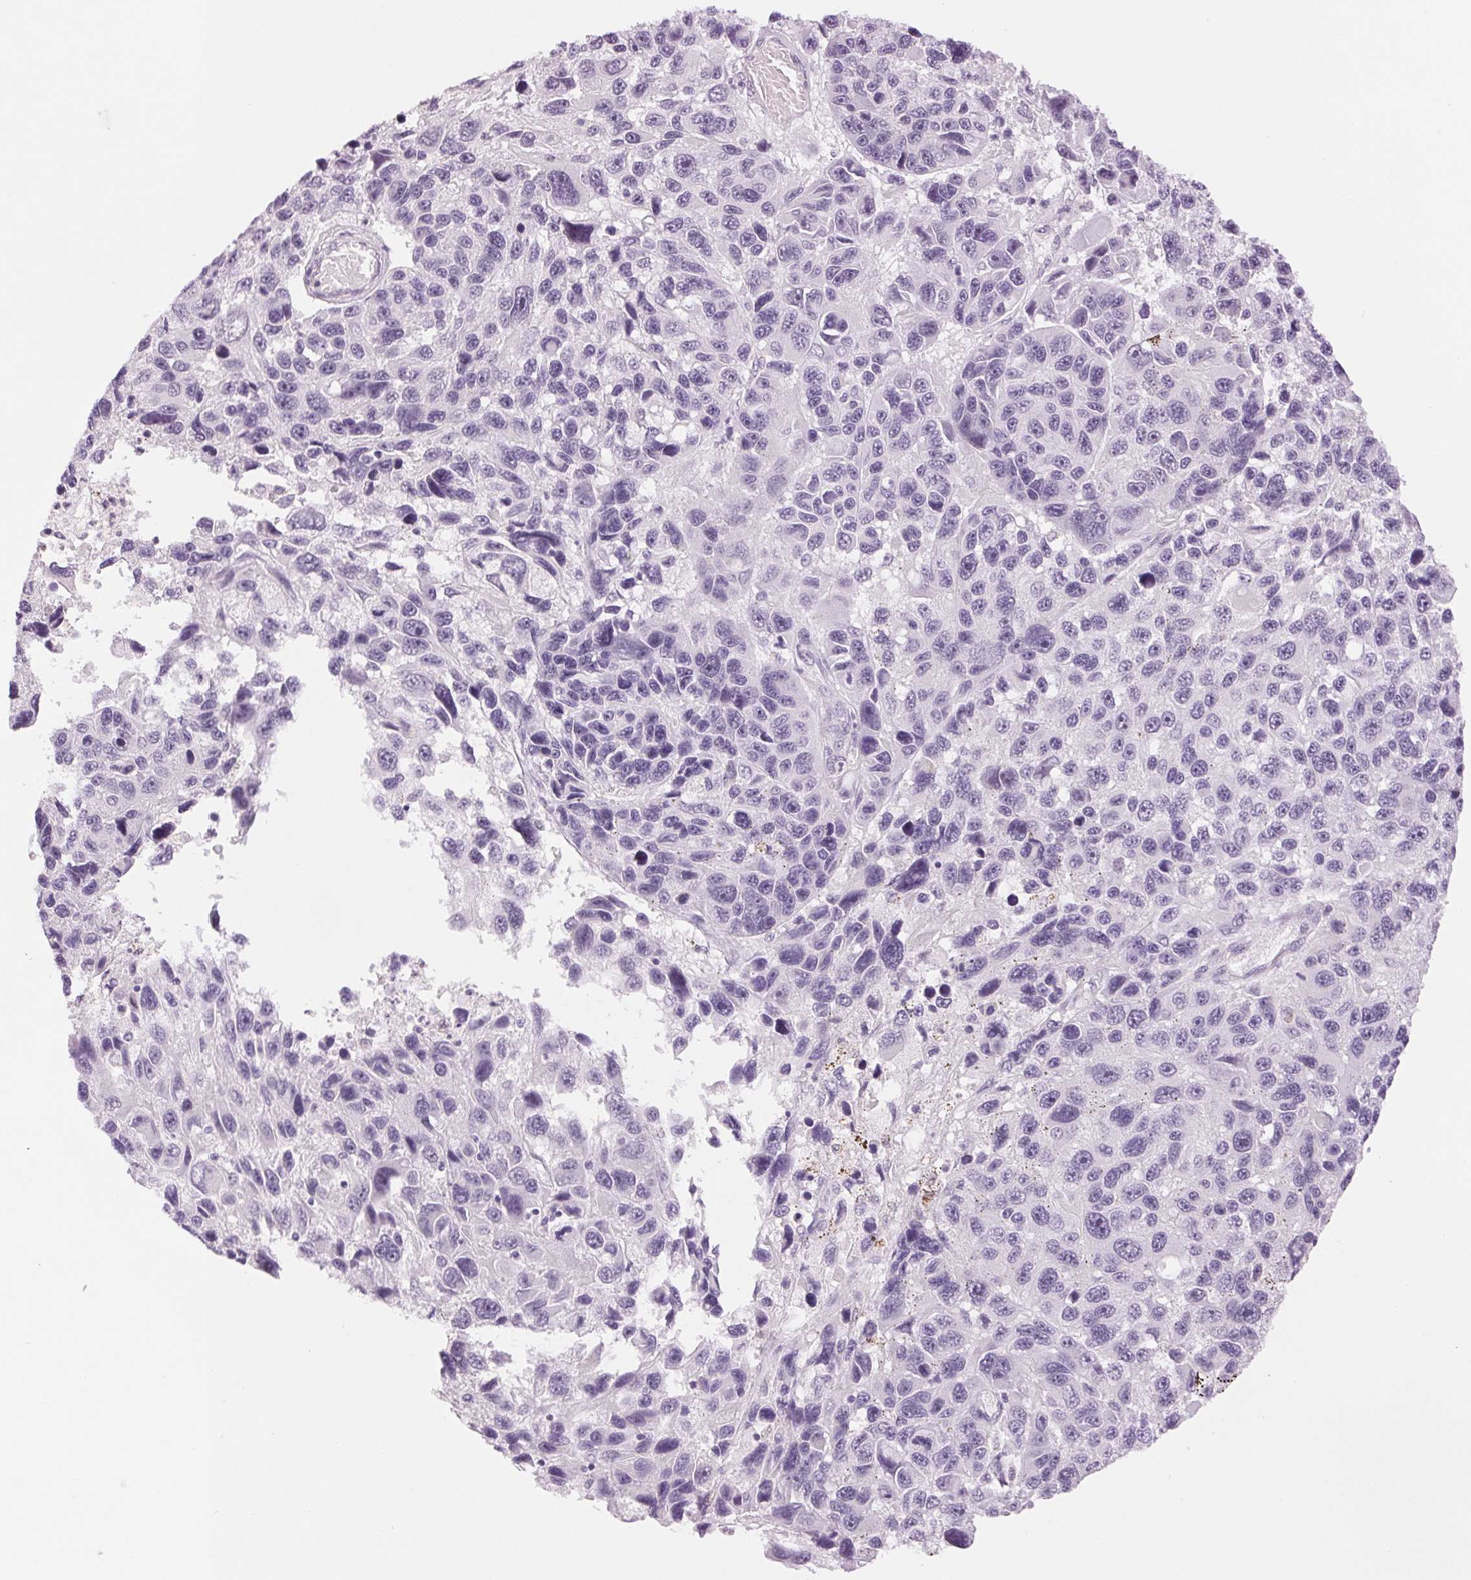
{"staining": {"intensity": "negative", "quantity": "none", "location": "none"}, "tissue": "melanoma", "cell_type": "Tumor cells", "image_type": "cancer", "snomed": [{"axis": "morphology", "description": "Malignant melanoma, NOS"}, {"axis": "topography", "description": "Skin"}], "caption": "A high-resolution image shows immunohistochemistry staining of malignant melanoma, which reveals no significant positivity in tumor cells.", "gene": "MPO", "patient": {"sex": "male", "age": 53}}